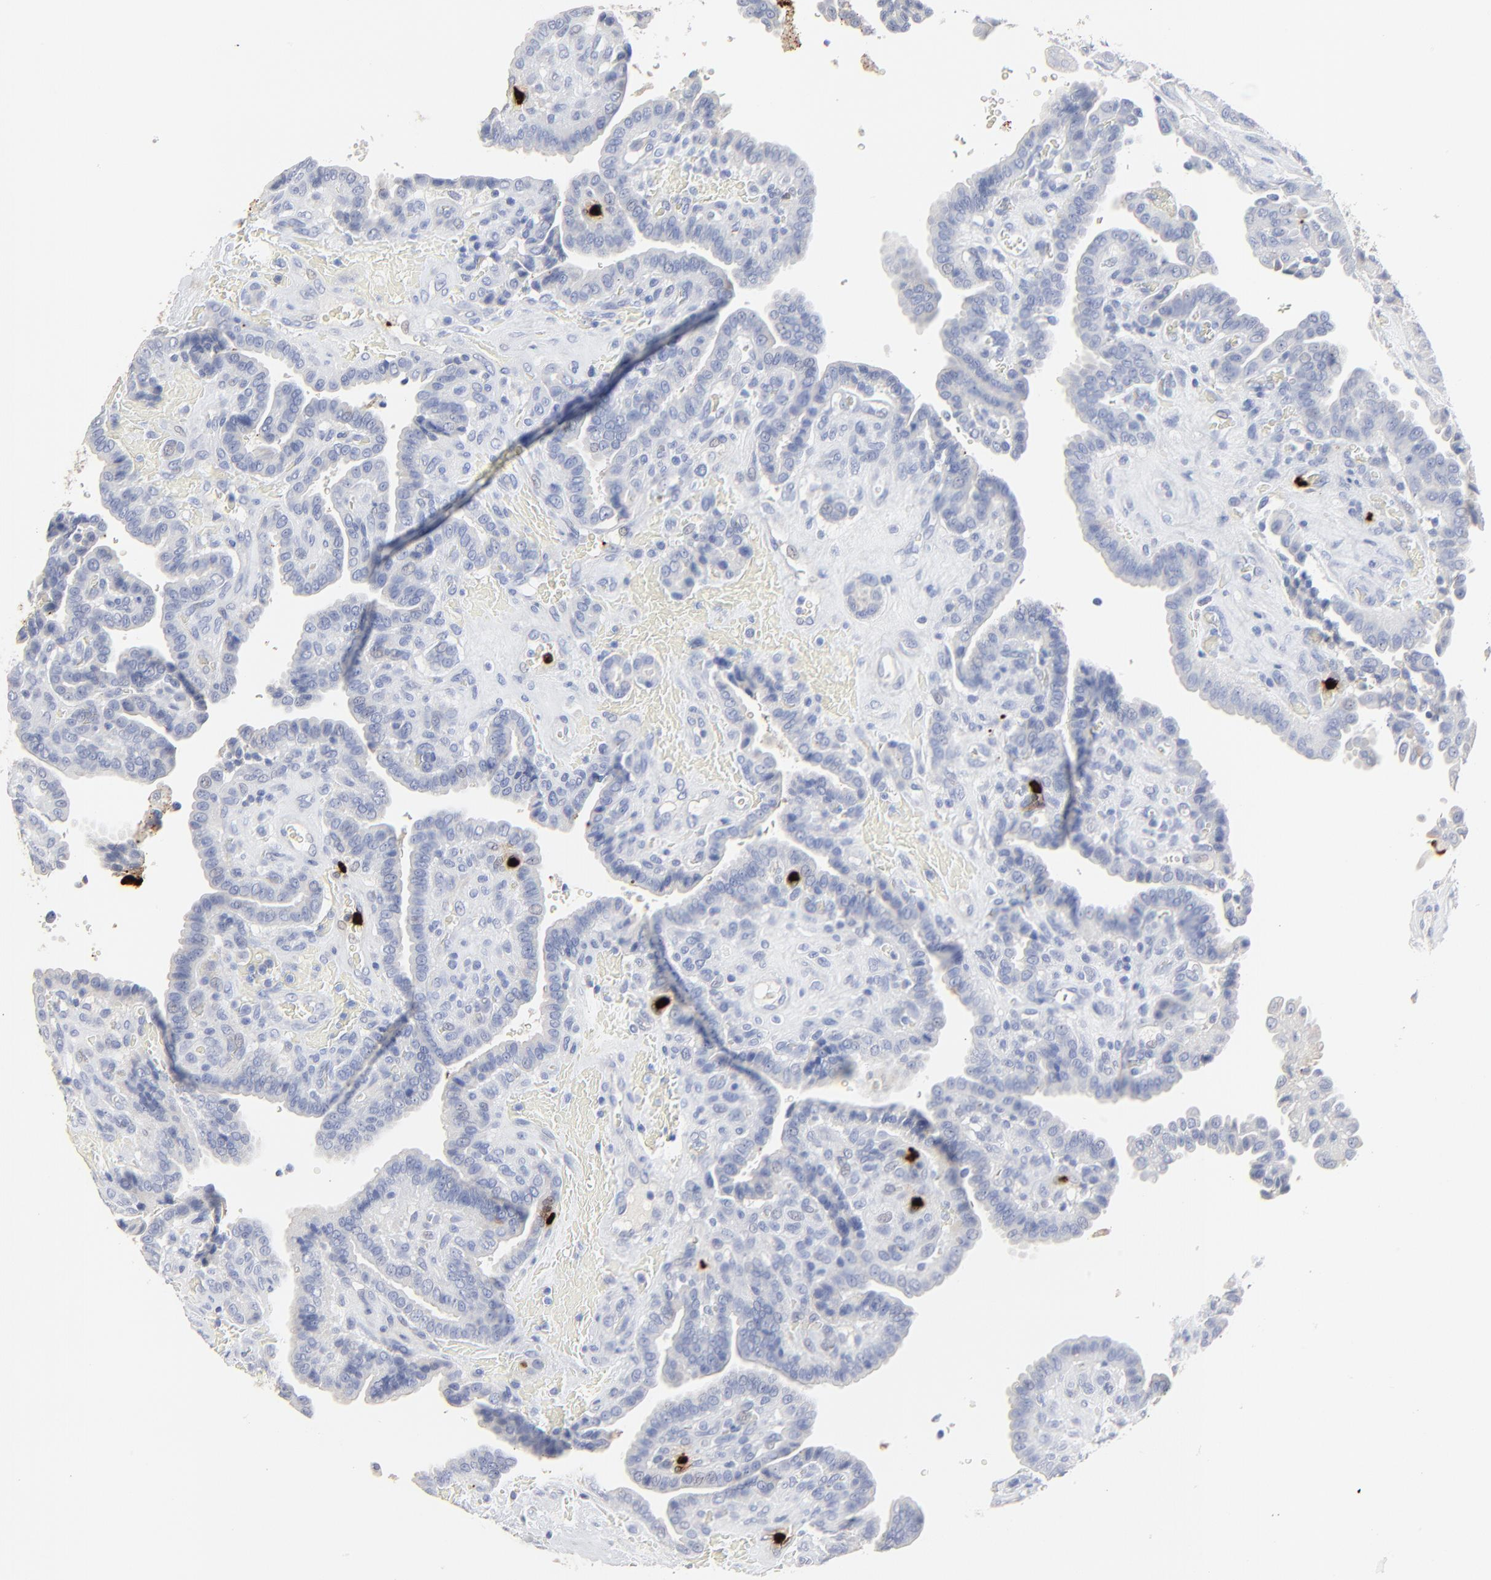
{"staining": {"intensity": "negative", "quantity": "none", "location": "none"}, "tissue": "thyroid cancer", "cell_type": "Tumor cells", "image_type": "cancer", "snomed": [{"axis": "morphology", "description": "Papillary adenocarcinoma, NOS"}, {"axis": "topography", "description": "Thyroid gland"}], "caption": "An IHC histopathology image of thyroid cancer is shown. There is no staining in tumor cells of thyroid cancer.", "gene": "LCN2", "patient": {"sex": "male", "age": 87}}